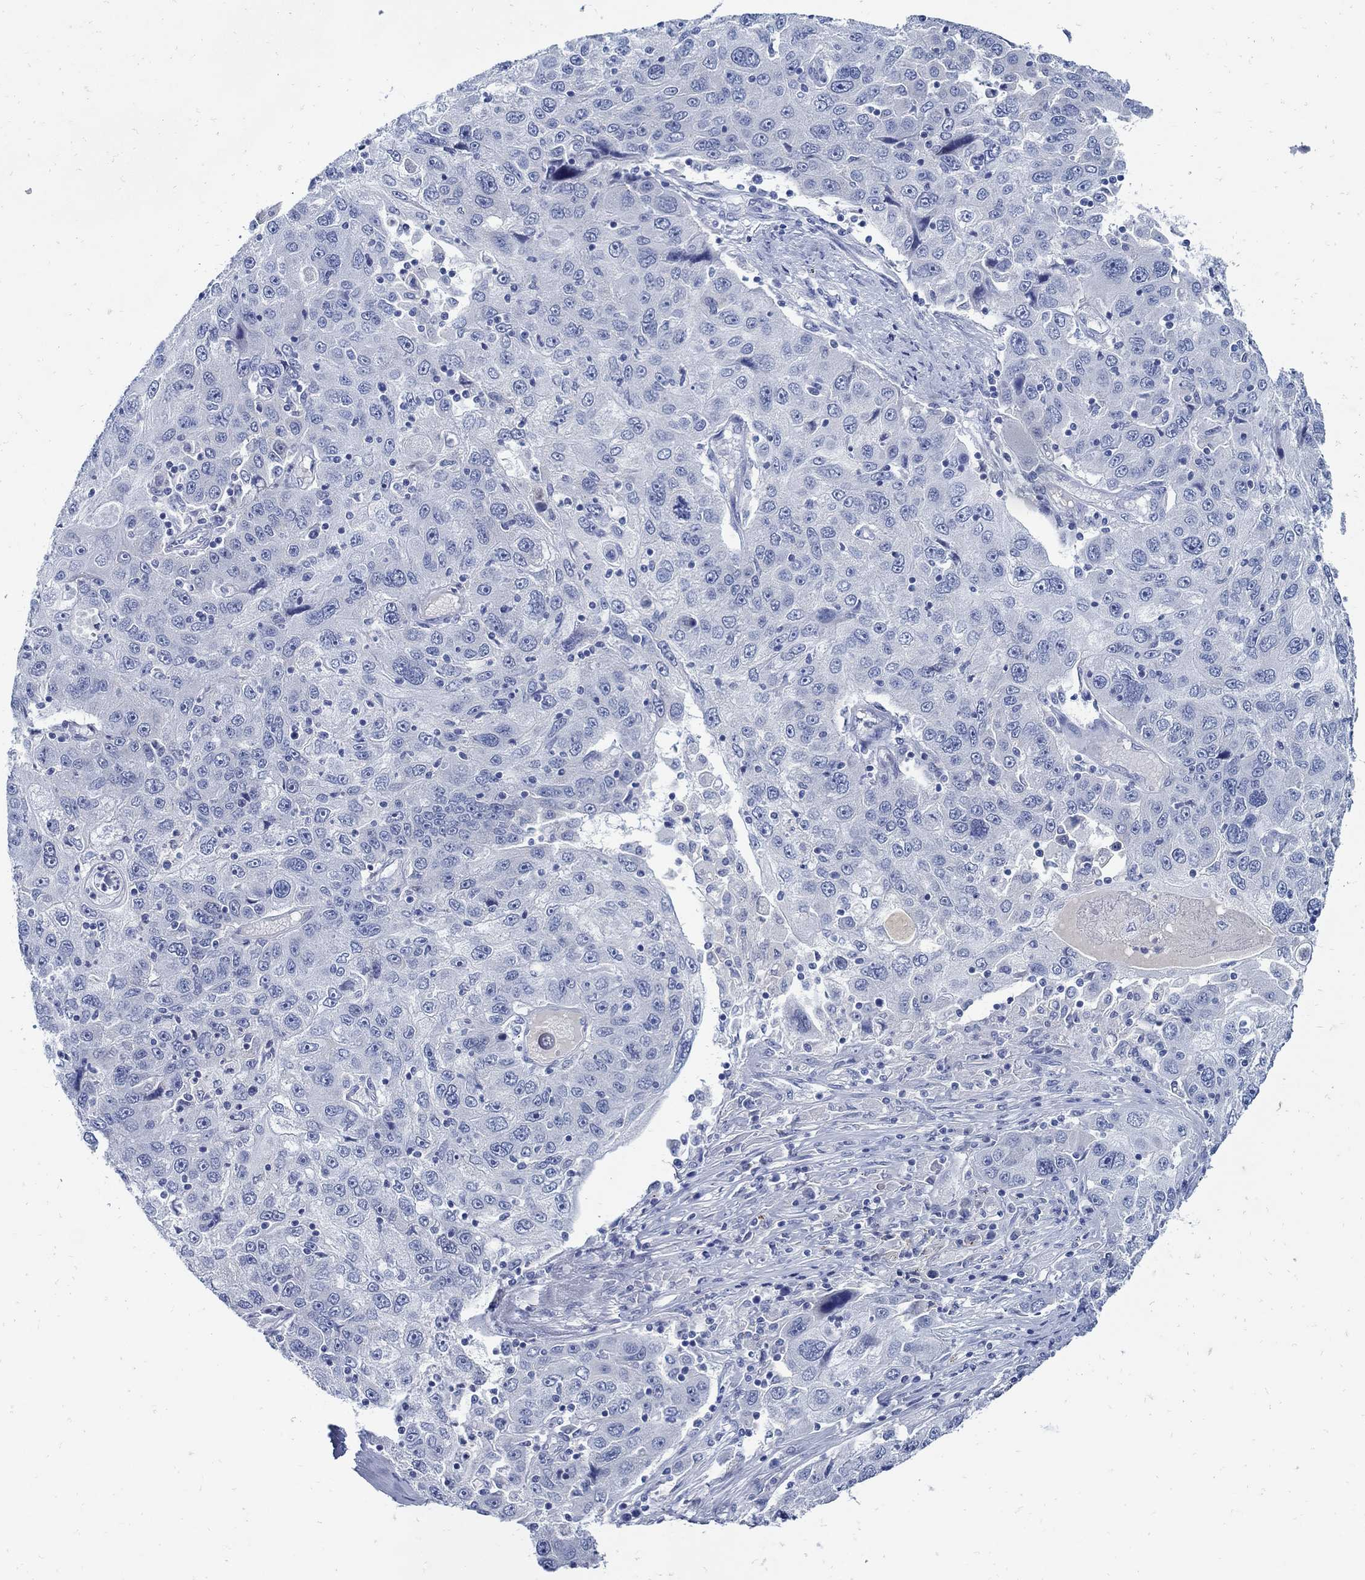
{"staining": {"intensity": "negative", "quantity": "none", "location": "none"}, "tissue": "stomach cancer", "cell_type": "Tumor cells", "image_type": "cancer", "snomed": [{"axis": "morphology", "description": "Adenocarcinoma, NOS"}, {"axis": "topography", "description": "Stomach"}], "caption": "Tumor cells show no significant expression in stomach adenocarcinoma.", "gene": "PAX9", "patient": {"sex": "male", "age": 56}}